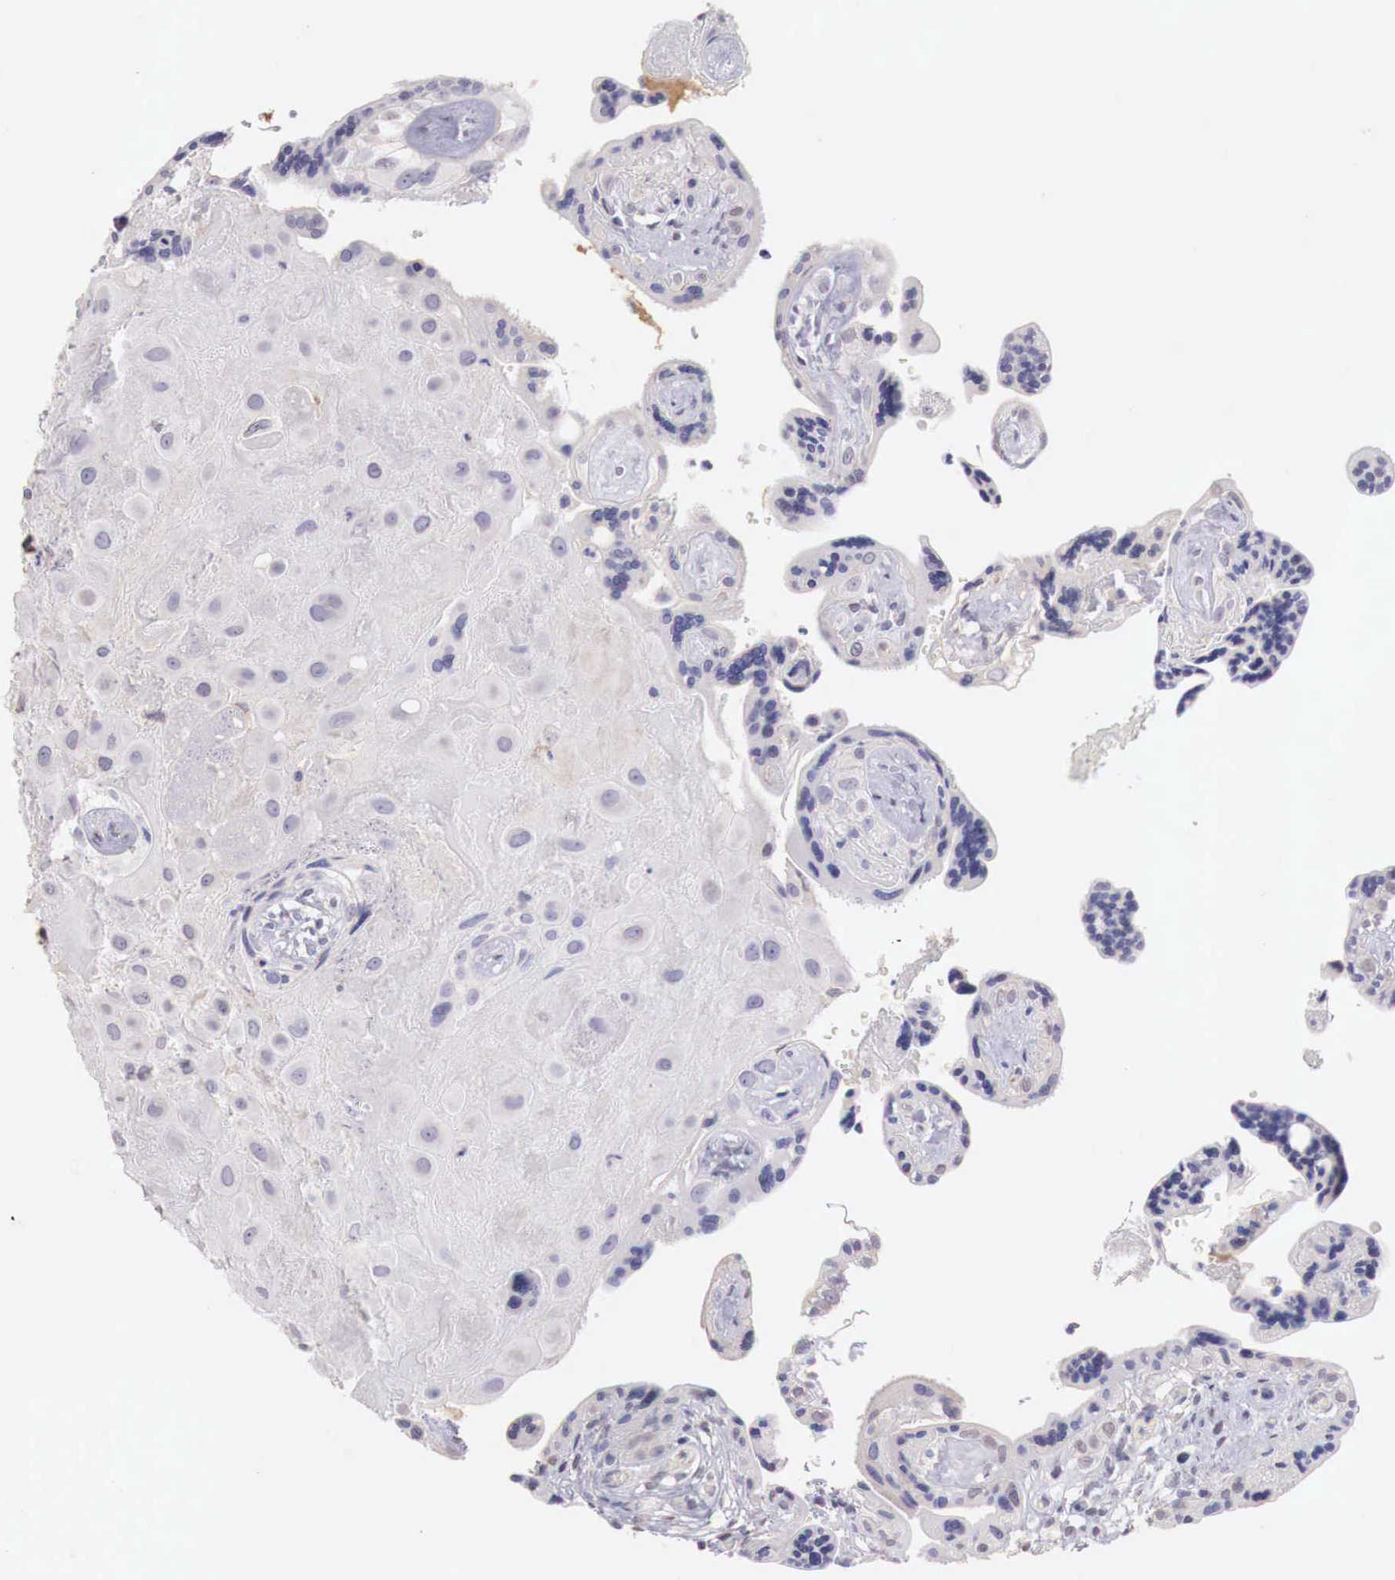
{"staining": {"intensity": "negative", "quantity": "none", "location": "none"}, "tissue": "placenta", "cell_type": "Decidual cells", "image_type": "normal", "snomed": [{"axis": "morphology", "description": "Normal tissue, NOS"}, {"axis": "topography", "description": "Placenta"}], "caption": "This is an immunohistochemistry (IHC) photomicrograph of unremarkable placenta. There is no expression in decidual cells.", "gene": "XPNPEP2", "patient": {"sex": "female", "age": 24}}